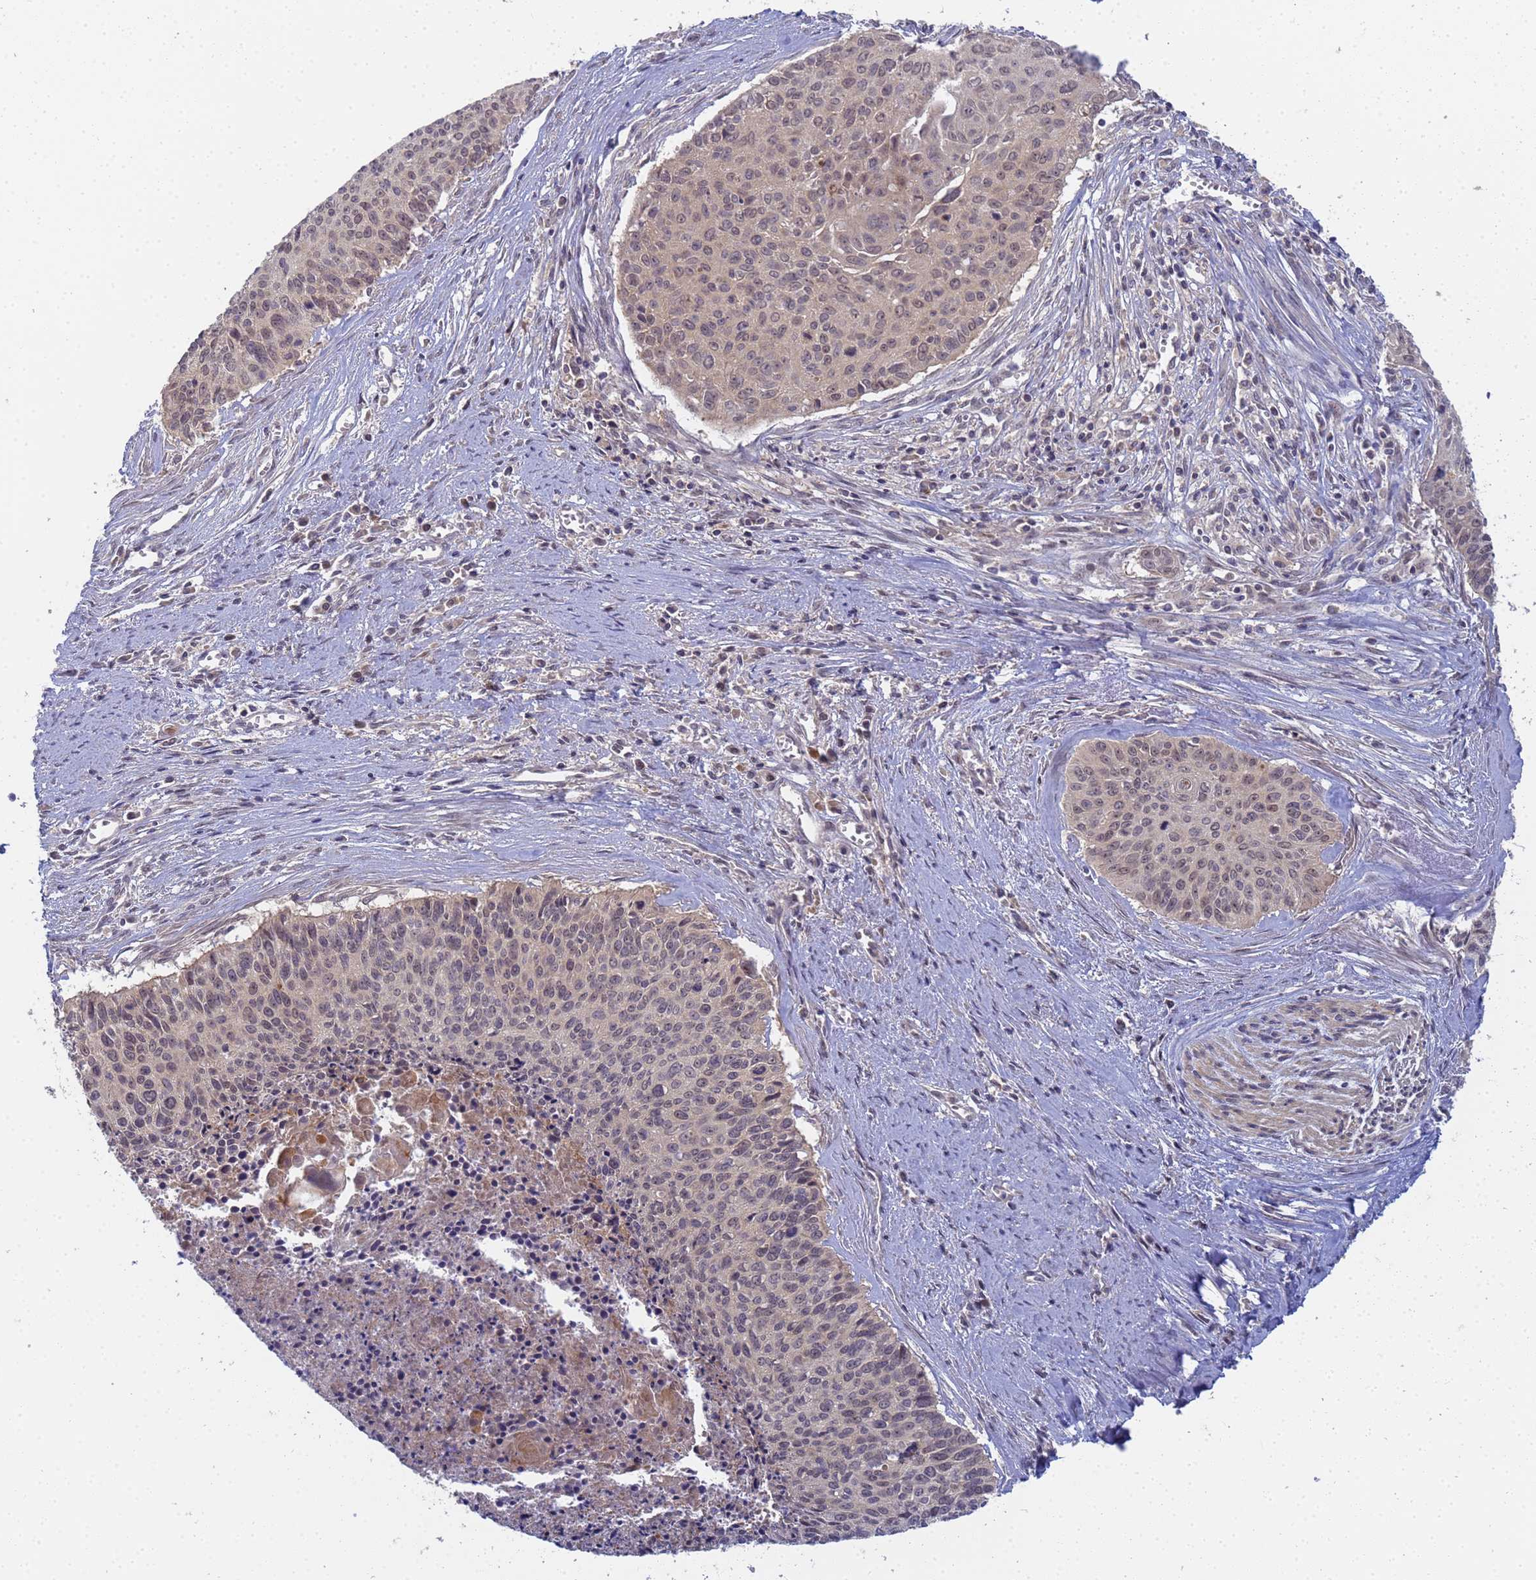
{"staining": {"intensity": "moderate", "quantity": "25%-75%", "location": "cytoplasmic/membranous"}, "tissue": "cervical cancer", "cell_type": "Tumor cells", "image_type": "cancer", "snomed": [{"axis": "morphology", "description": "Squamous cell carcinoma, NOS"}, {"axis": "topography", "description": "Cervix"}], "caption": "This histopathology image shows cervical cancer (squamous cell carcinoma) stained with IHC to label a protein in brown. The cytoplasmic/membranous of tumor cells show moderate positivity for the protein. Nuclei are counter-stained blue.", "gene": "SHARPIN", "patient": {"sex": "female", "age": 55}}